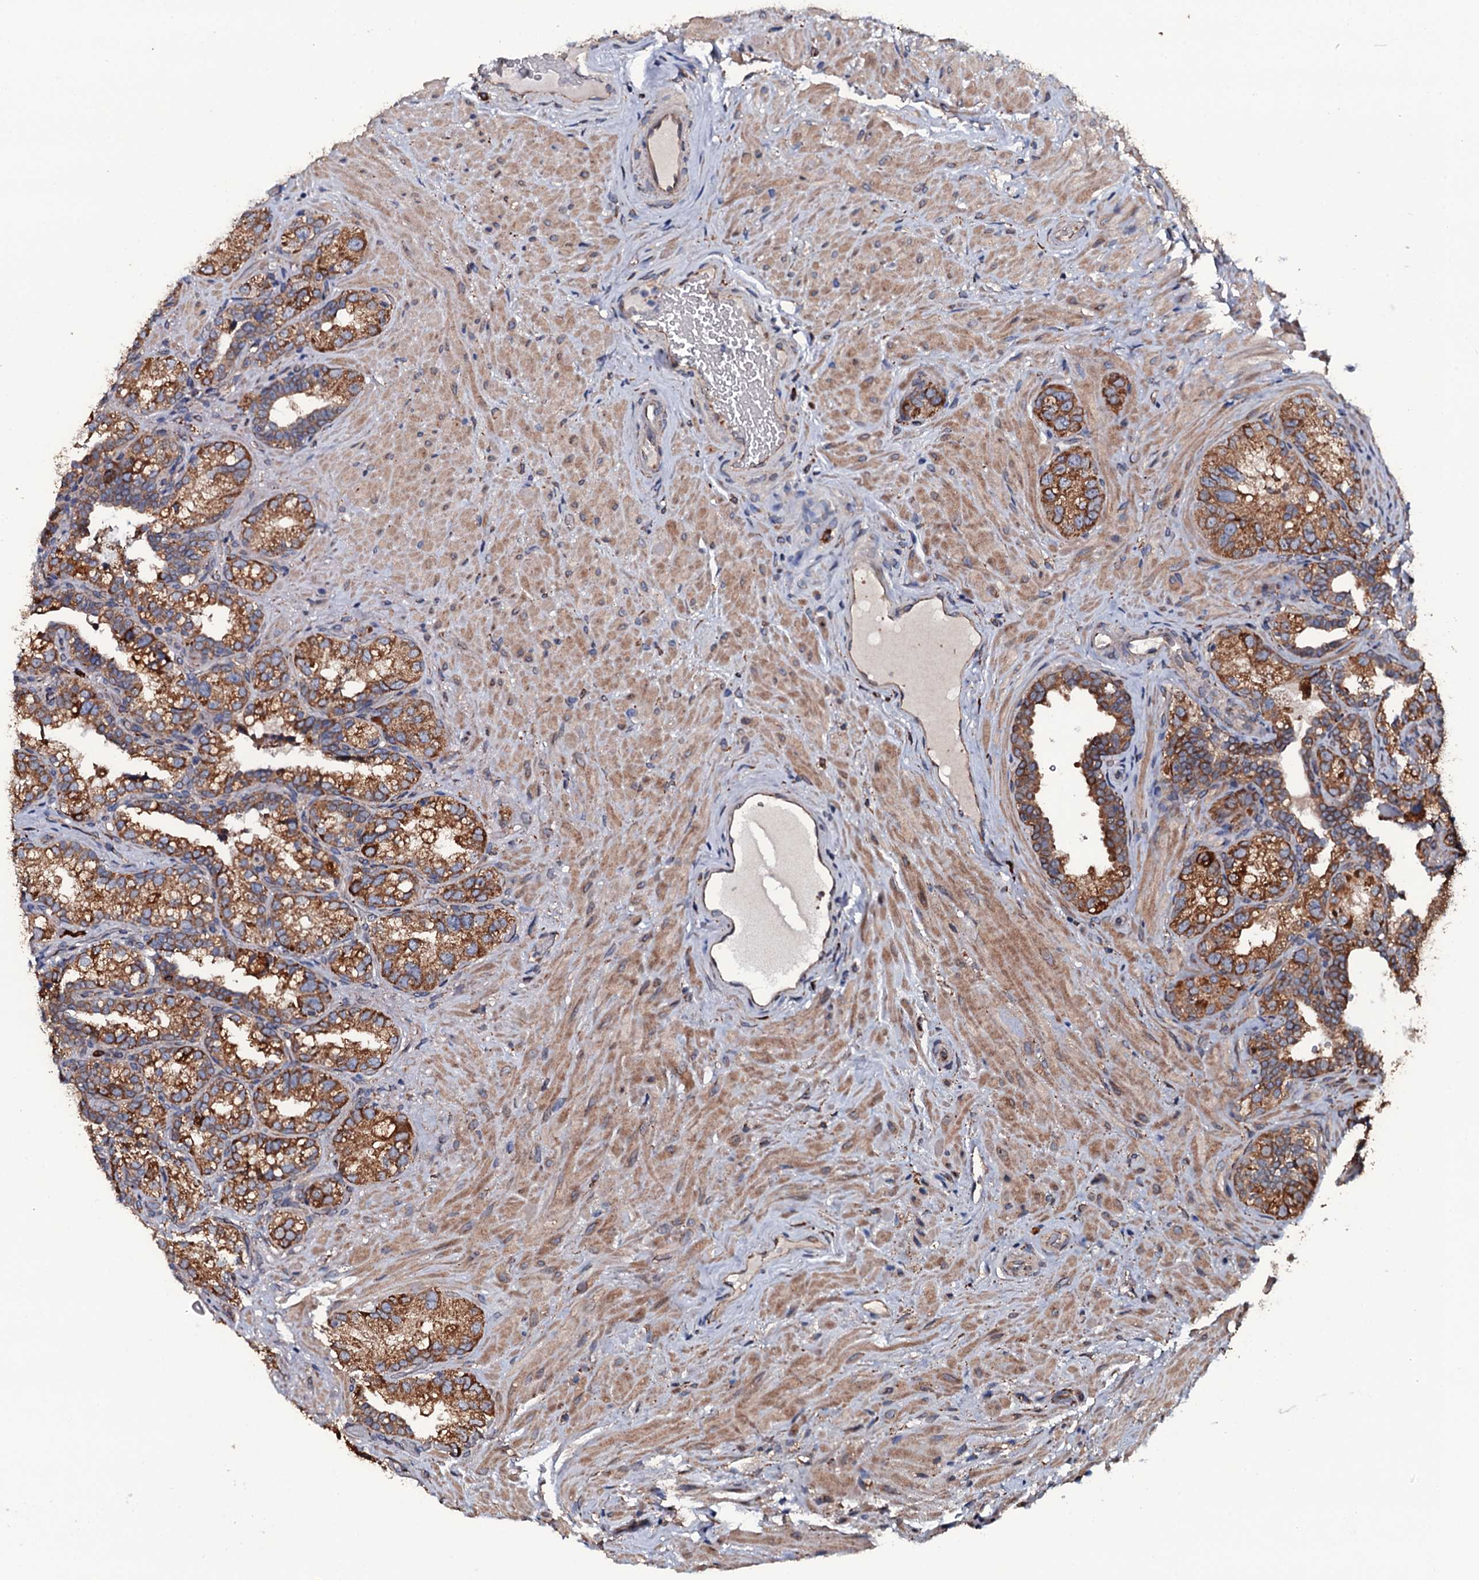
{"staining": {"intensity": "strong", "quantity": ">75%", "location": "cytoplasmic/membranous"}, "tissue": "seminal vesicle", "cell_type": "Glandular cells", "image_type": "normal", "snomed": [{"axis": "morphology", "description": "Normal tissue, NOS"}, {"axis": "topography", "description": "Seminal veicle"}, {"axis": "topography", "description": "Peripheral nerve tissue"}], "caption": "A brown stain labels strong cytoplasmic/membranous expression of a protein in glandular cells of benign seminal vesicle. (Stains: DAB in brown, nuclei in blue, Microscopy: brightfield microscopy at high magnification).", "gene": "RAB12", "patient": {"sex": "male", "age": 67}}